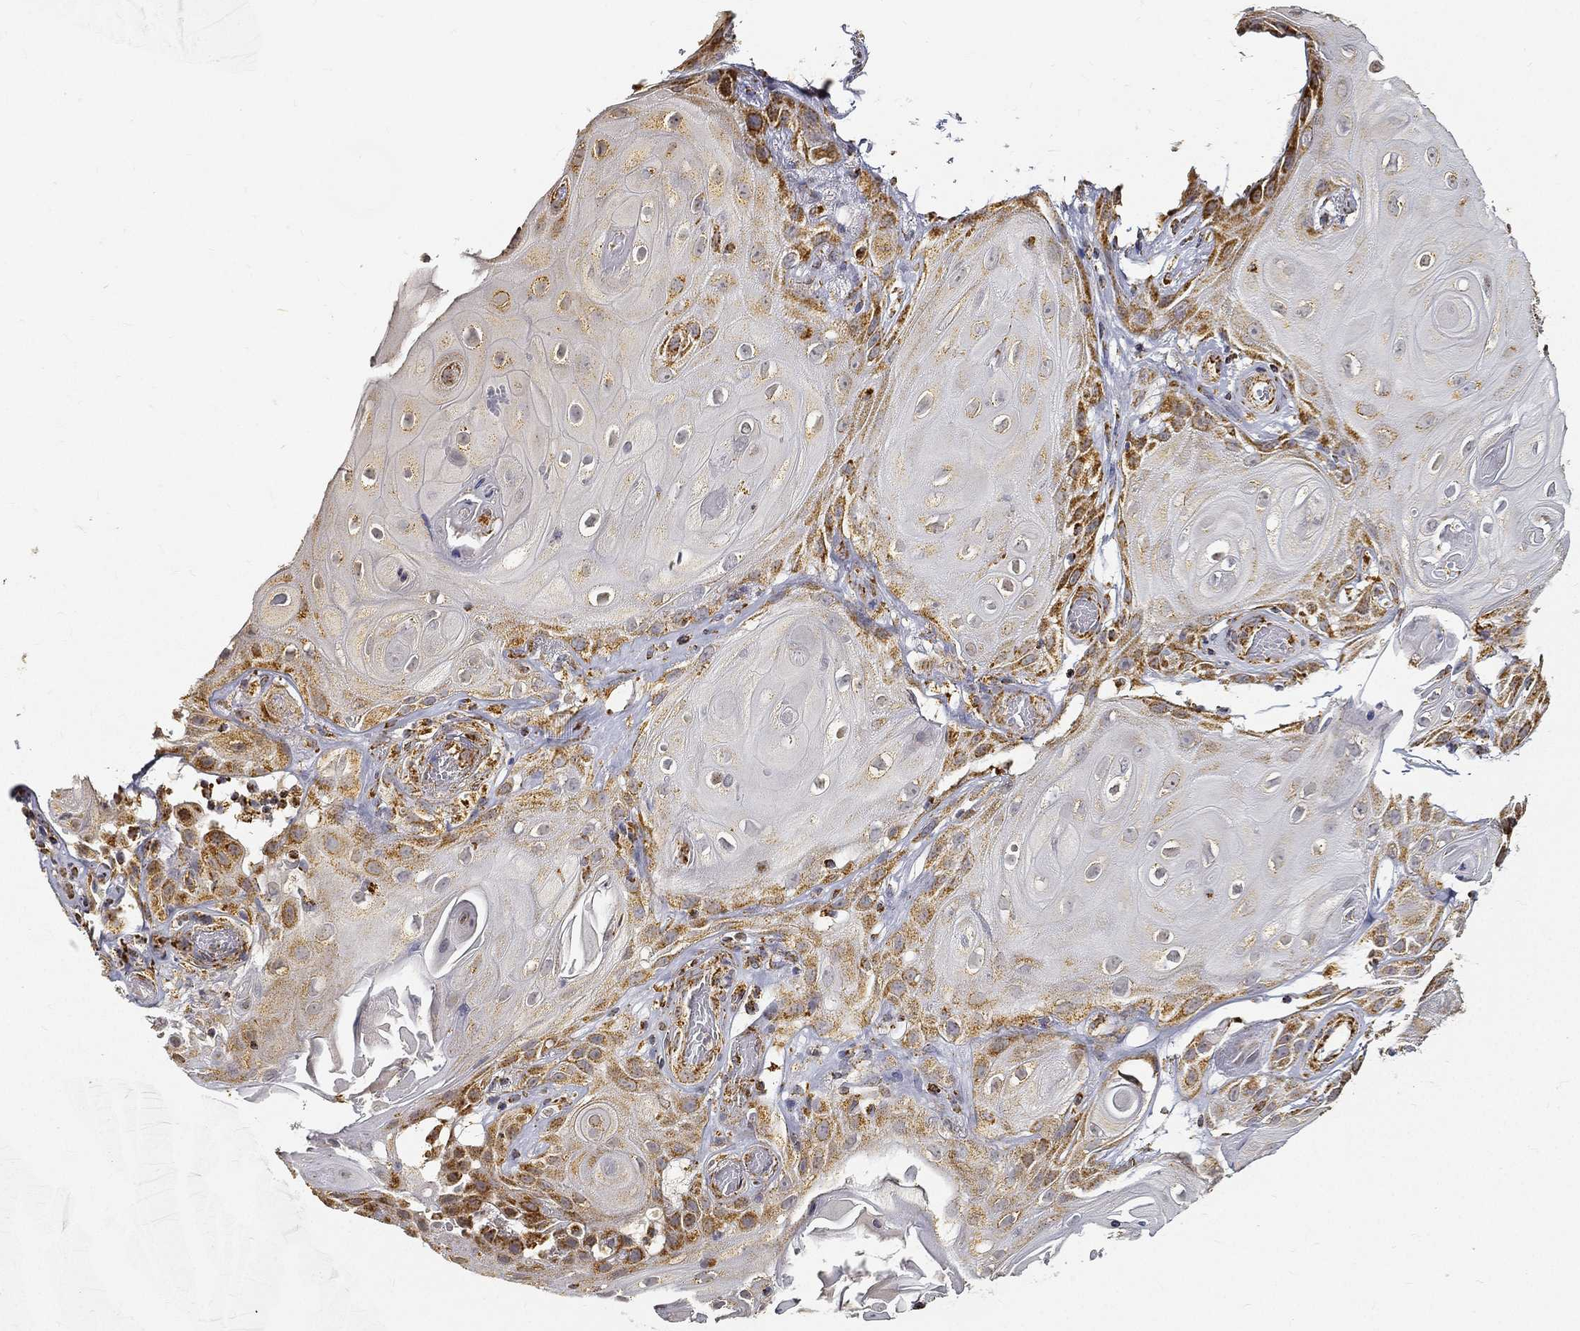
{"staining": {"intensity": "strong", "quantity": "<25%", "location": "cytoplasmic/membranous"}, "tissue": "skin cancer", "cell_type": "Tumor cells", "image_type": "cancer", "snomed": [{"axis": "morphology", "description": "Squamous cell carcinoma, NOS"}, {"axis": "topography", "description": "Skin"}], "caption": "Skin cancer stained with DAB (3,3'-diaminobenzidine) IHC reveals medium levels of strong cytoplasmic/membranous staining in approximately <25% of tumor cells.", "gene": "NDUFAB1", "patient": {"sex": "male", "age": 62}}